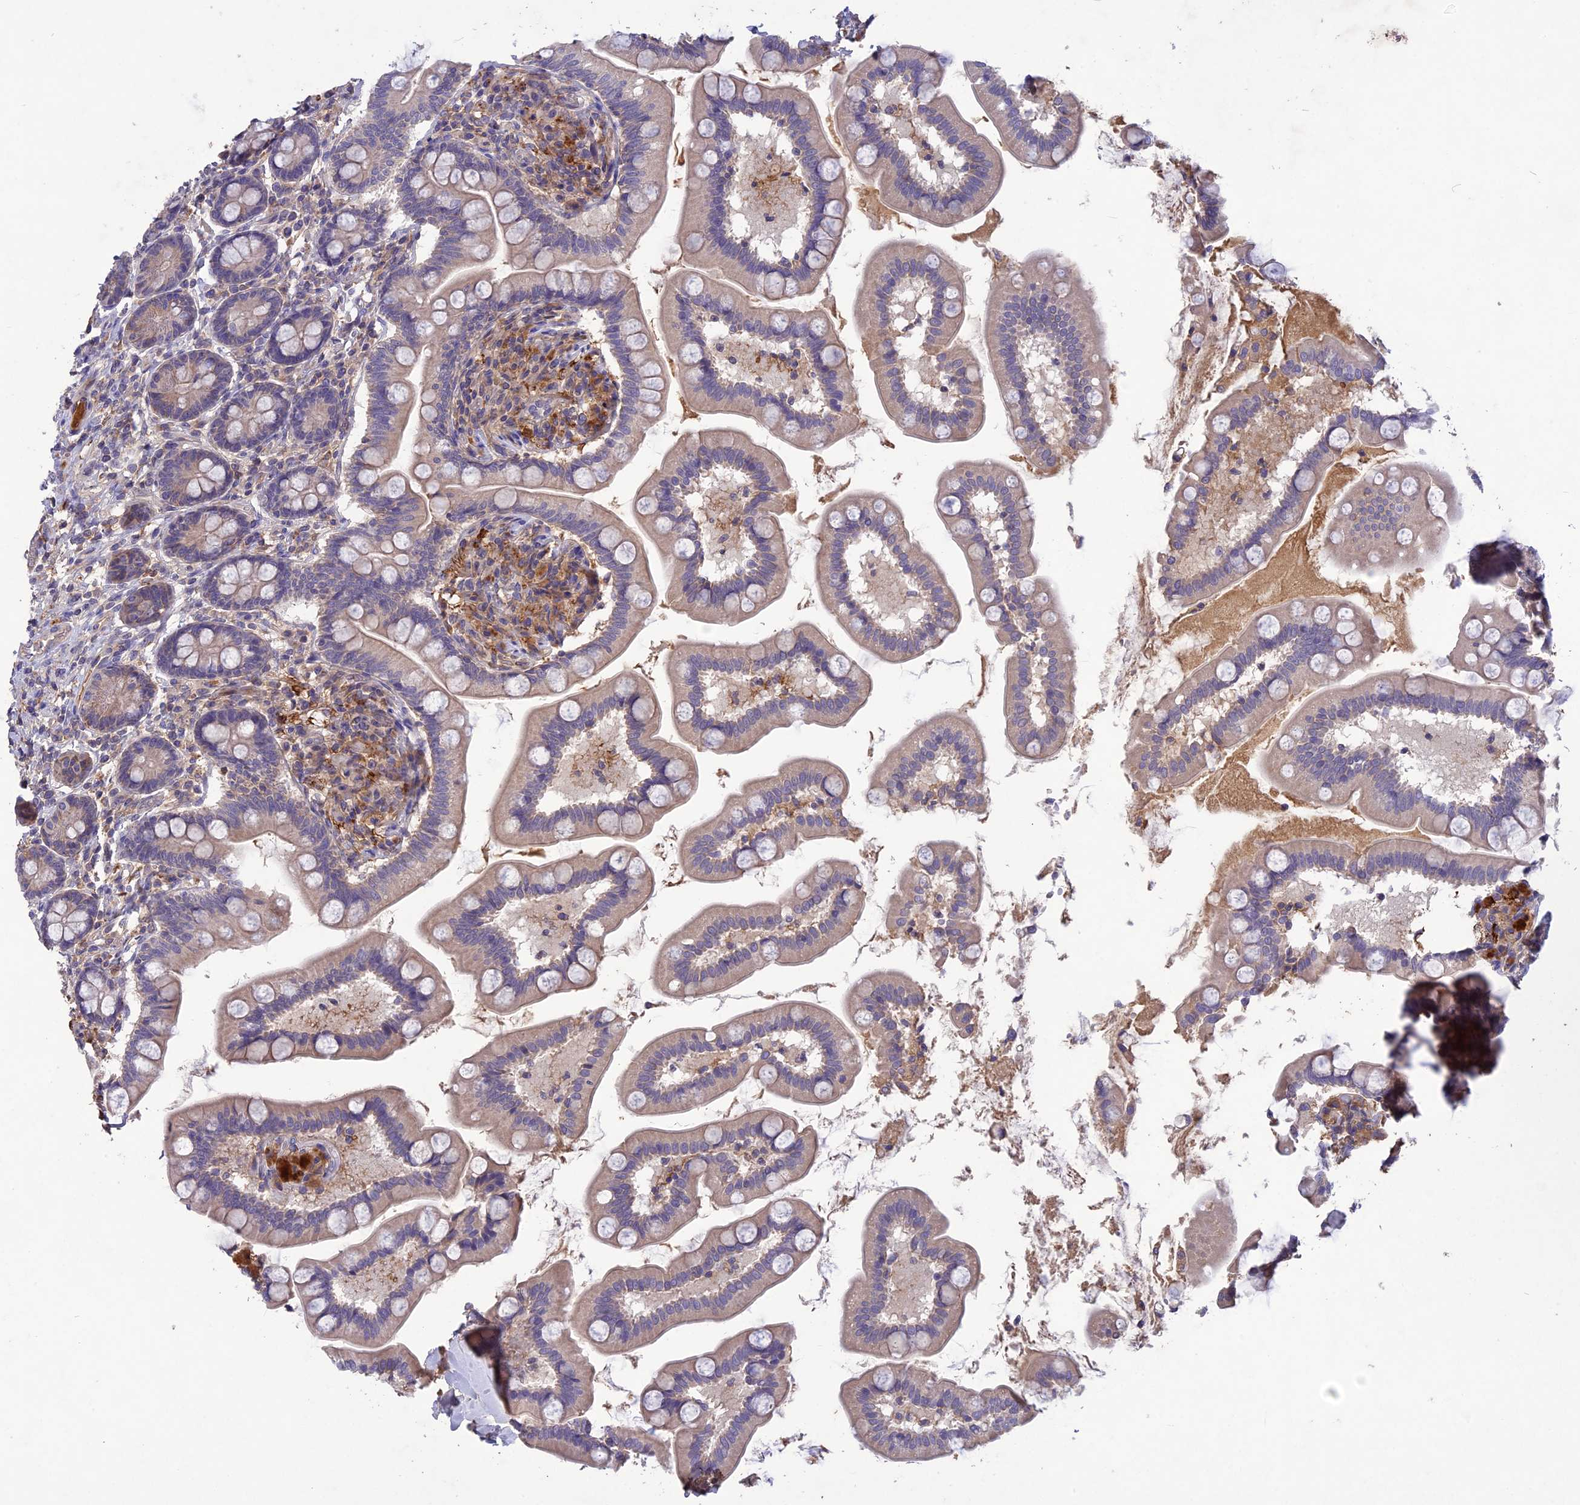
{"staining": {"intensity": "weak", "quantity": "25%-75%", "location": "cytoplasmic/membranous"}, "tissue": "small intestine", "cell_type": "Glandular cells", "image_type": "normal", "snomed": [{"axis": "morphology", "description": "Normal tissue, NOS"}, {"axis": "topography", "description": "Small intestine"}], "caption": "IHC of benign human small intestine reveals low levels of weak cytoplasmic/membranous positivity in about 25%-75% of glandular cells. The staining was performed using DAB (3,3'-diaminobenzidine) to visualize the protein expression in brown, while the nuclei were stained in blue with hematoxylin (Magnification: 20x).", "gene": "ADO", "patient": {"sex": "female", "age": 64}}